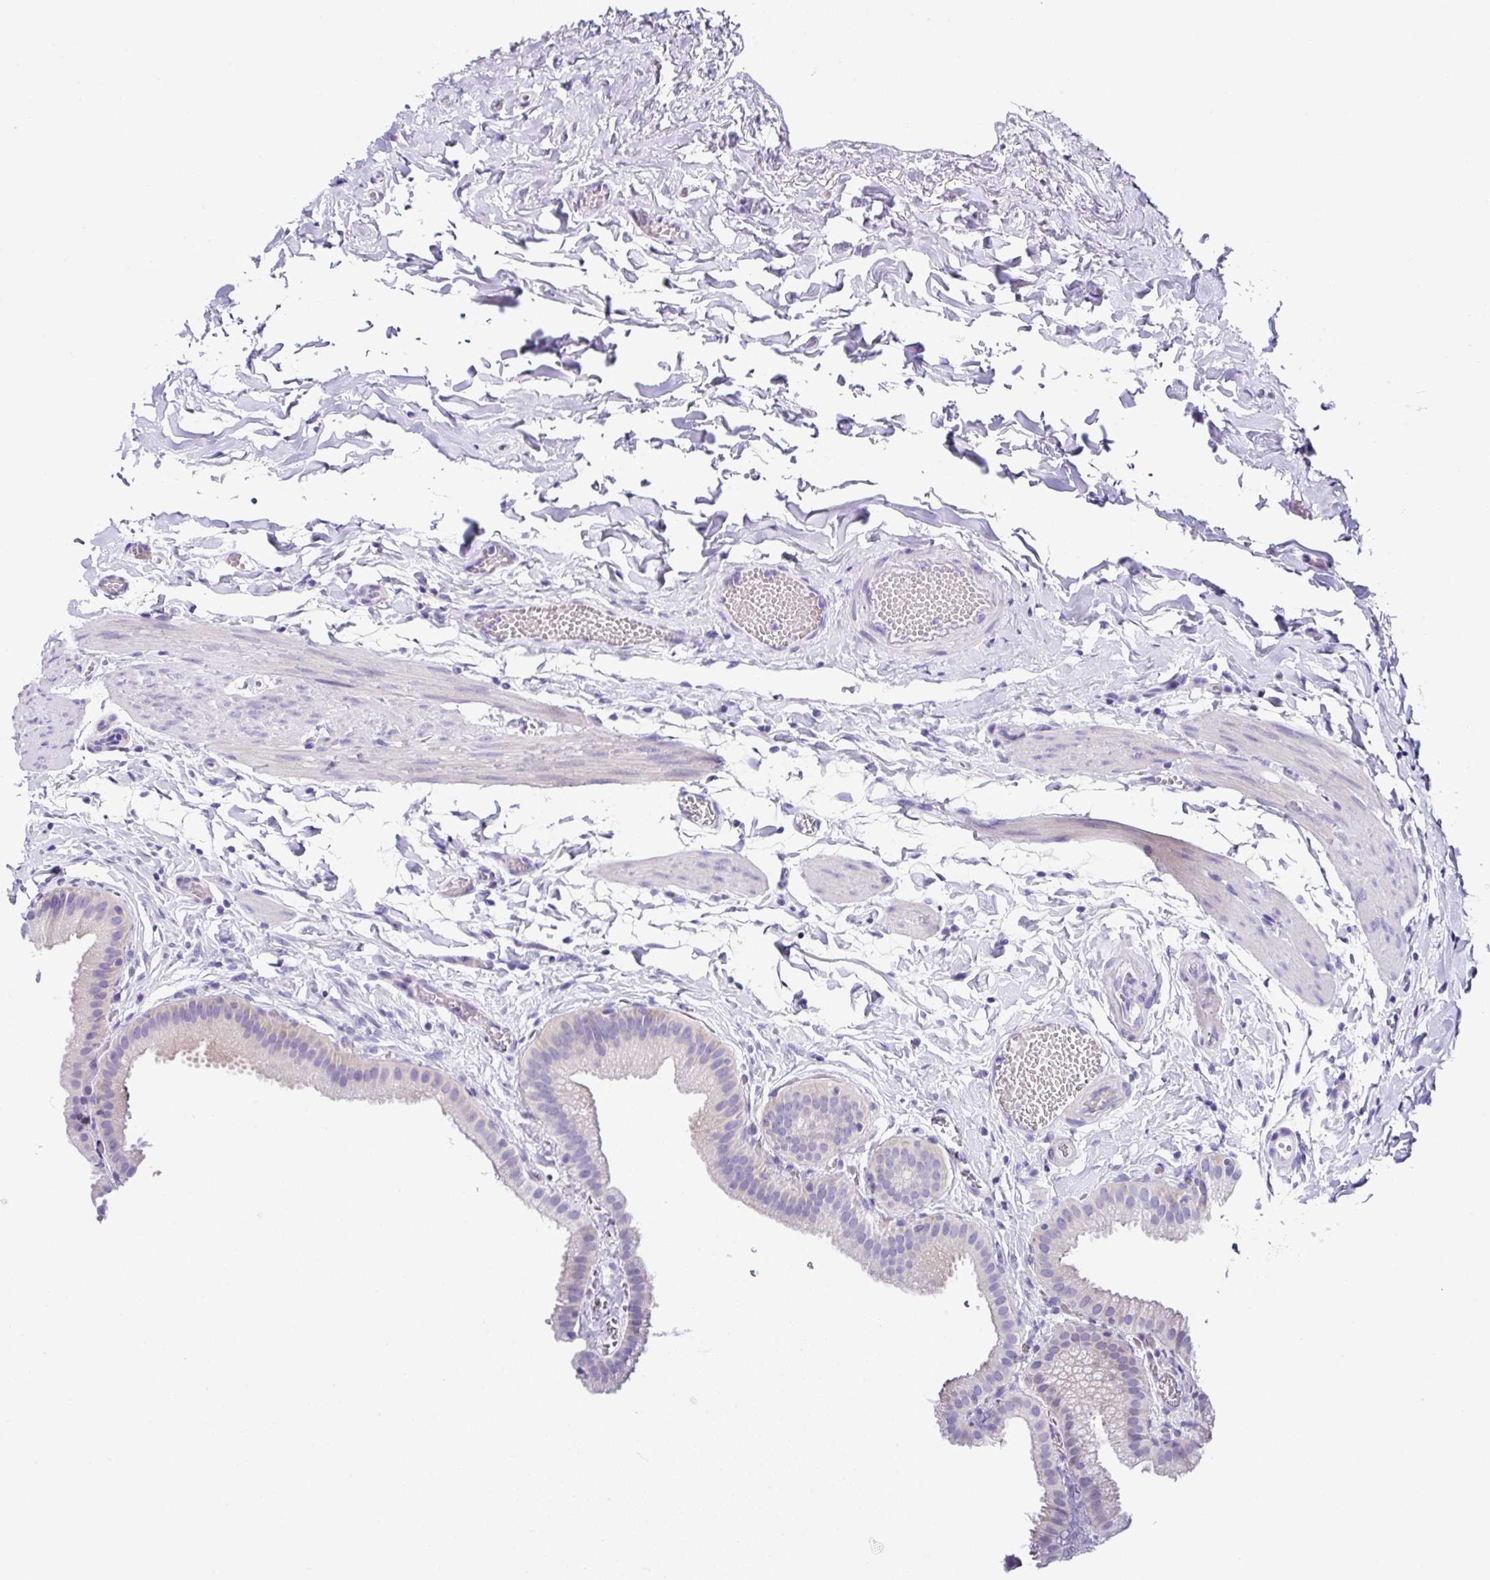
{"staining": {"intensity": "negative", "quantity": "none", "location": "none"}, "tissue": "gallbladder", "cell_type": "Glandular cells", "image_type": "normal", "snomed": [{"axis": "morphology", "description": "Normal tissue, NOS"}, {"axis": "topography", "description": "Gallbladder"}], "caption": "Glandular cells are negative for protein expression in normal human gallbladder. Brightfield microscopy of immunohistochemistry stained with DAB (brown) and hematoxylin (blue), captured at high magnification.", "gene": "UGT3A1", "patient": {"sex": "female", "age": 63}}